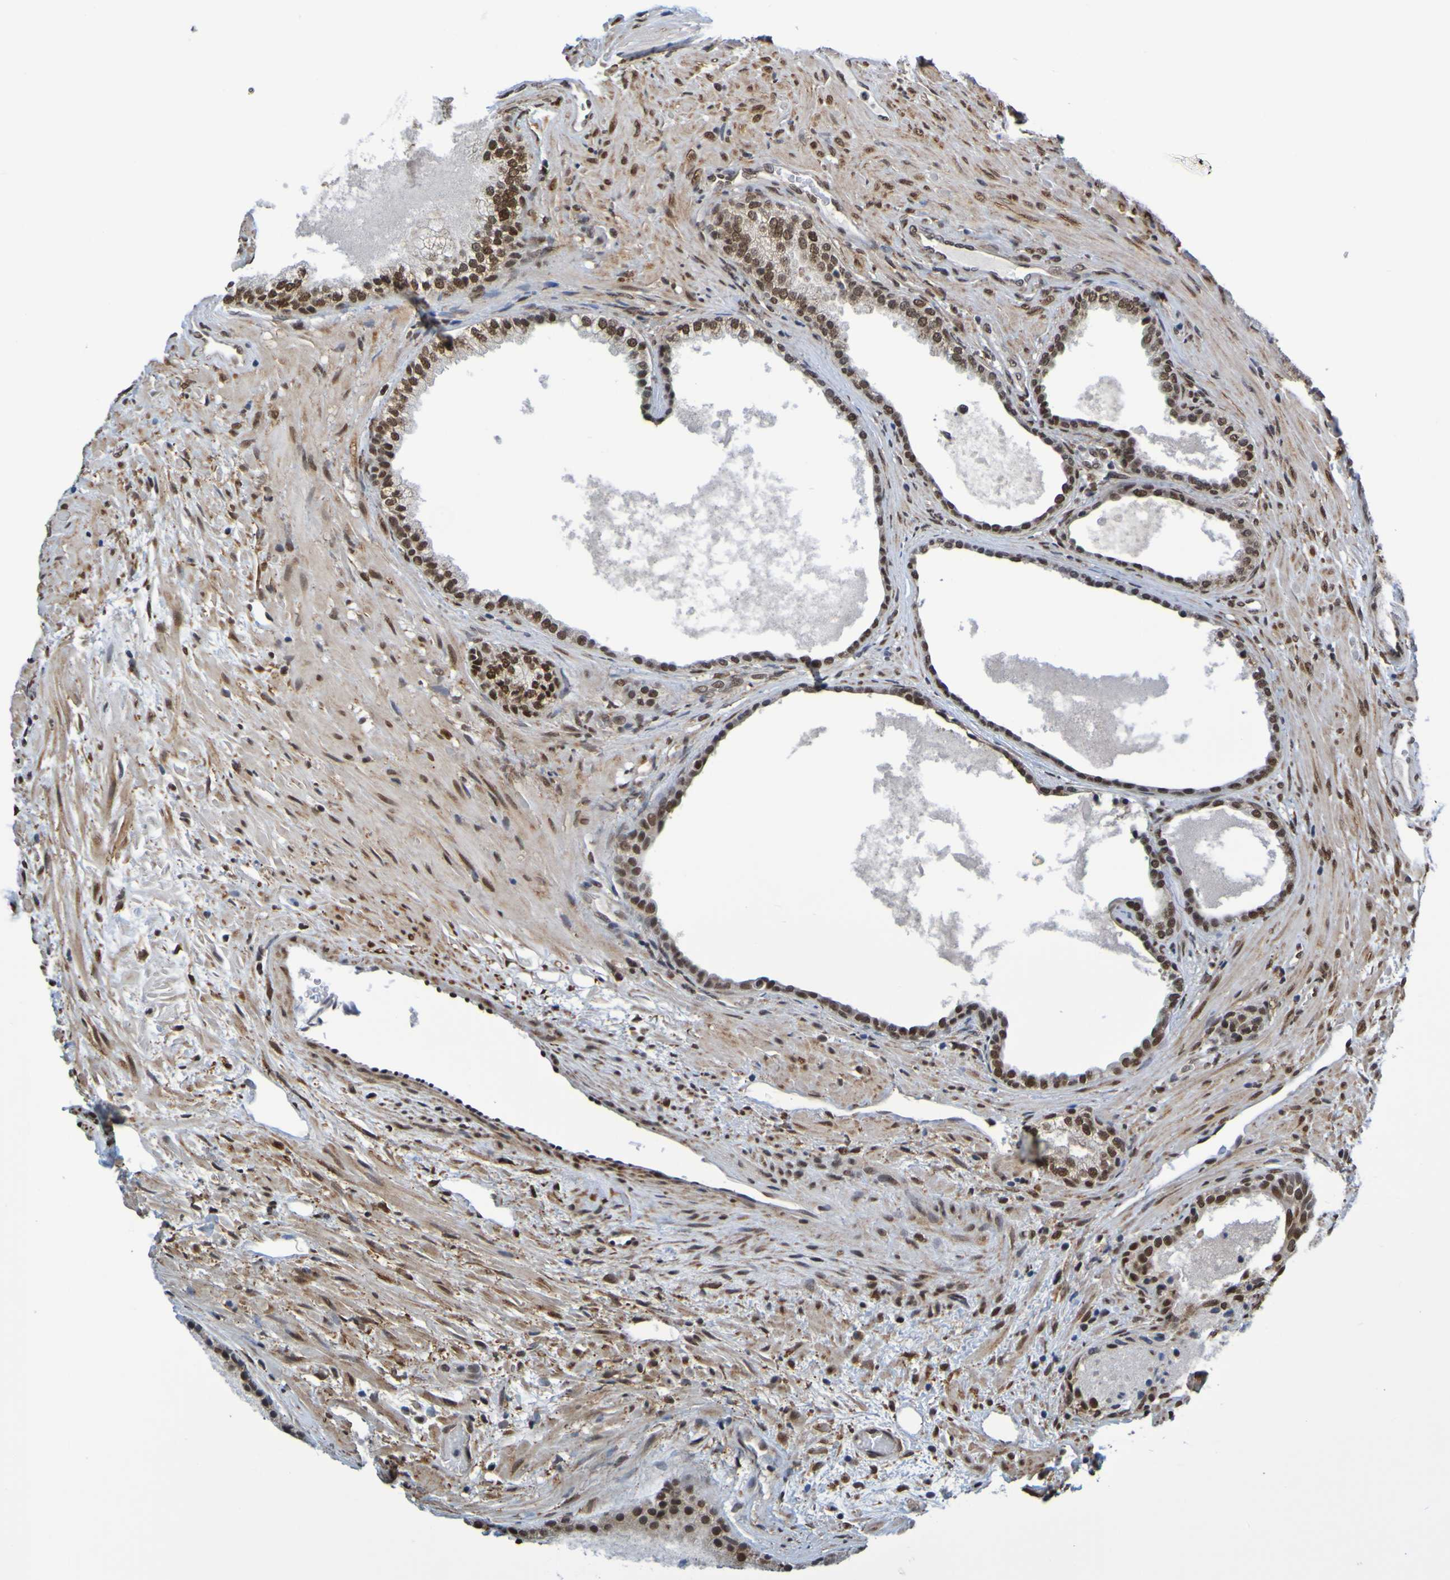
{"staining": {"intensity": "strong", "quantity": ">75%", "location": "nuclear"}, "tissue": "prostate", "cell_type": "Glandular cells", "image_type": "normal", "snomed": [{"axis": "morphology", "description": "Normal tissue, NOS"}, {"axis": "topography", "description": "Prostate"}], "caption": "Immunohistochemistry (IHC) photomicrograph of normal human prostate stained for a protein (brown), which displays high levels of strong nuclear expression in approximately >75% of glandular cells.", "gene": "HDAC2", "patient": {"sex": "male", "age": 76}}